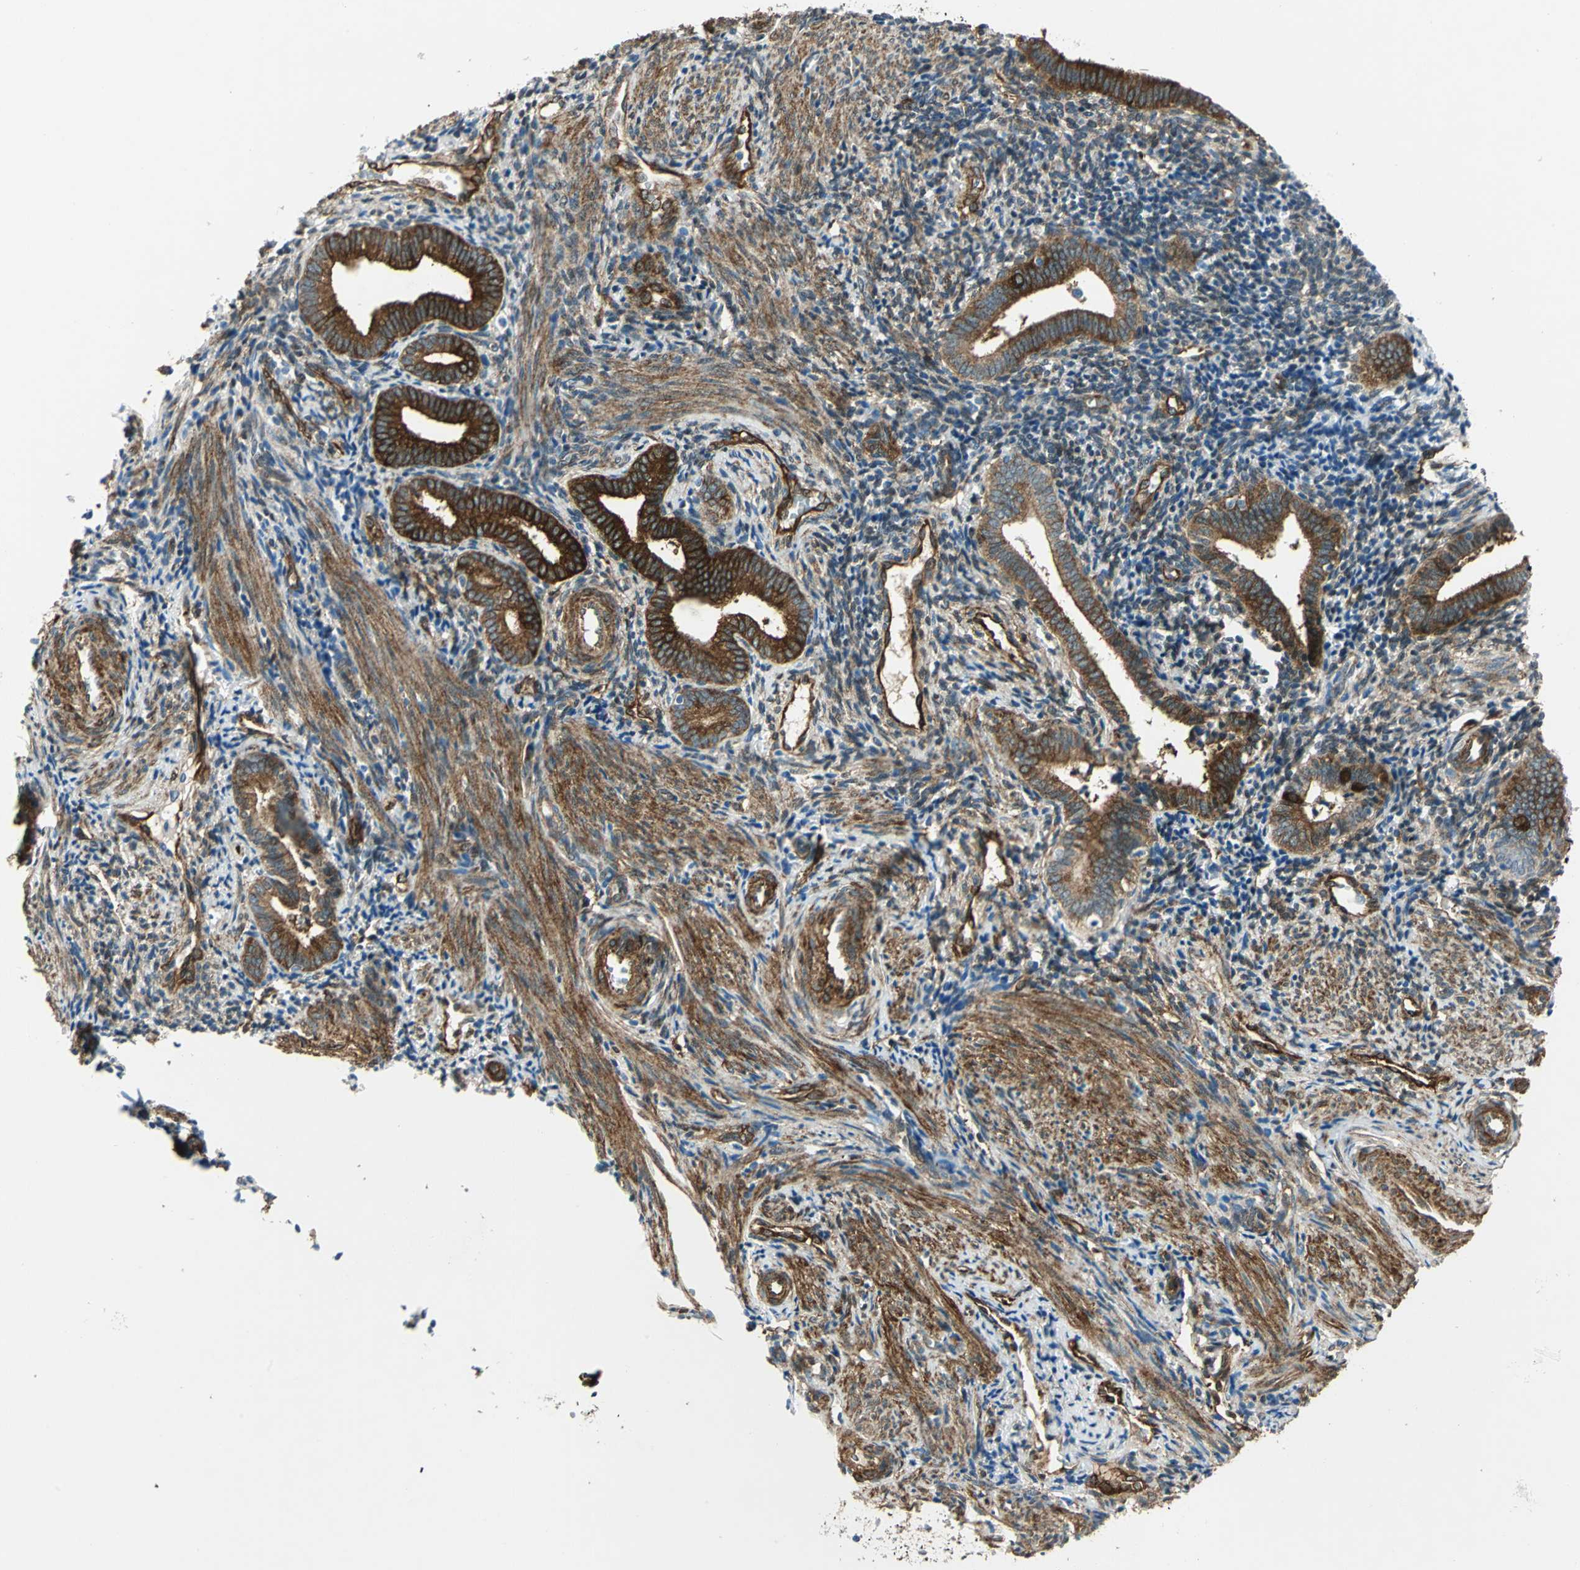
{"staining": {"intensity": "moderate", "quantity": "25%-75%", "location": "cytoplasmic/membranous"}, "tissue": "endometrium", "cell_type": "Cells in endometrial stroma", "image_type": "normal", "snomed": [{"axis": "morphology", "description": "Normal tissue, NOS"}, {"axis": "topography", "description": "Uterus"}, {"axis": "topography", "description": "Endometrium"}], "caption": "Immunohistochemistry of normal human endometrium exhibits medium levels of moderate cytoplasmic/membranous expression in approximately 25%-75% of cells in endometrial stroma.", "gene": "HSPB1", "patient": {"sex": "female", "age": 33}}